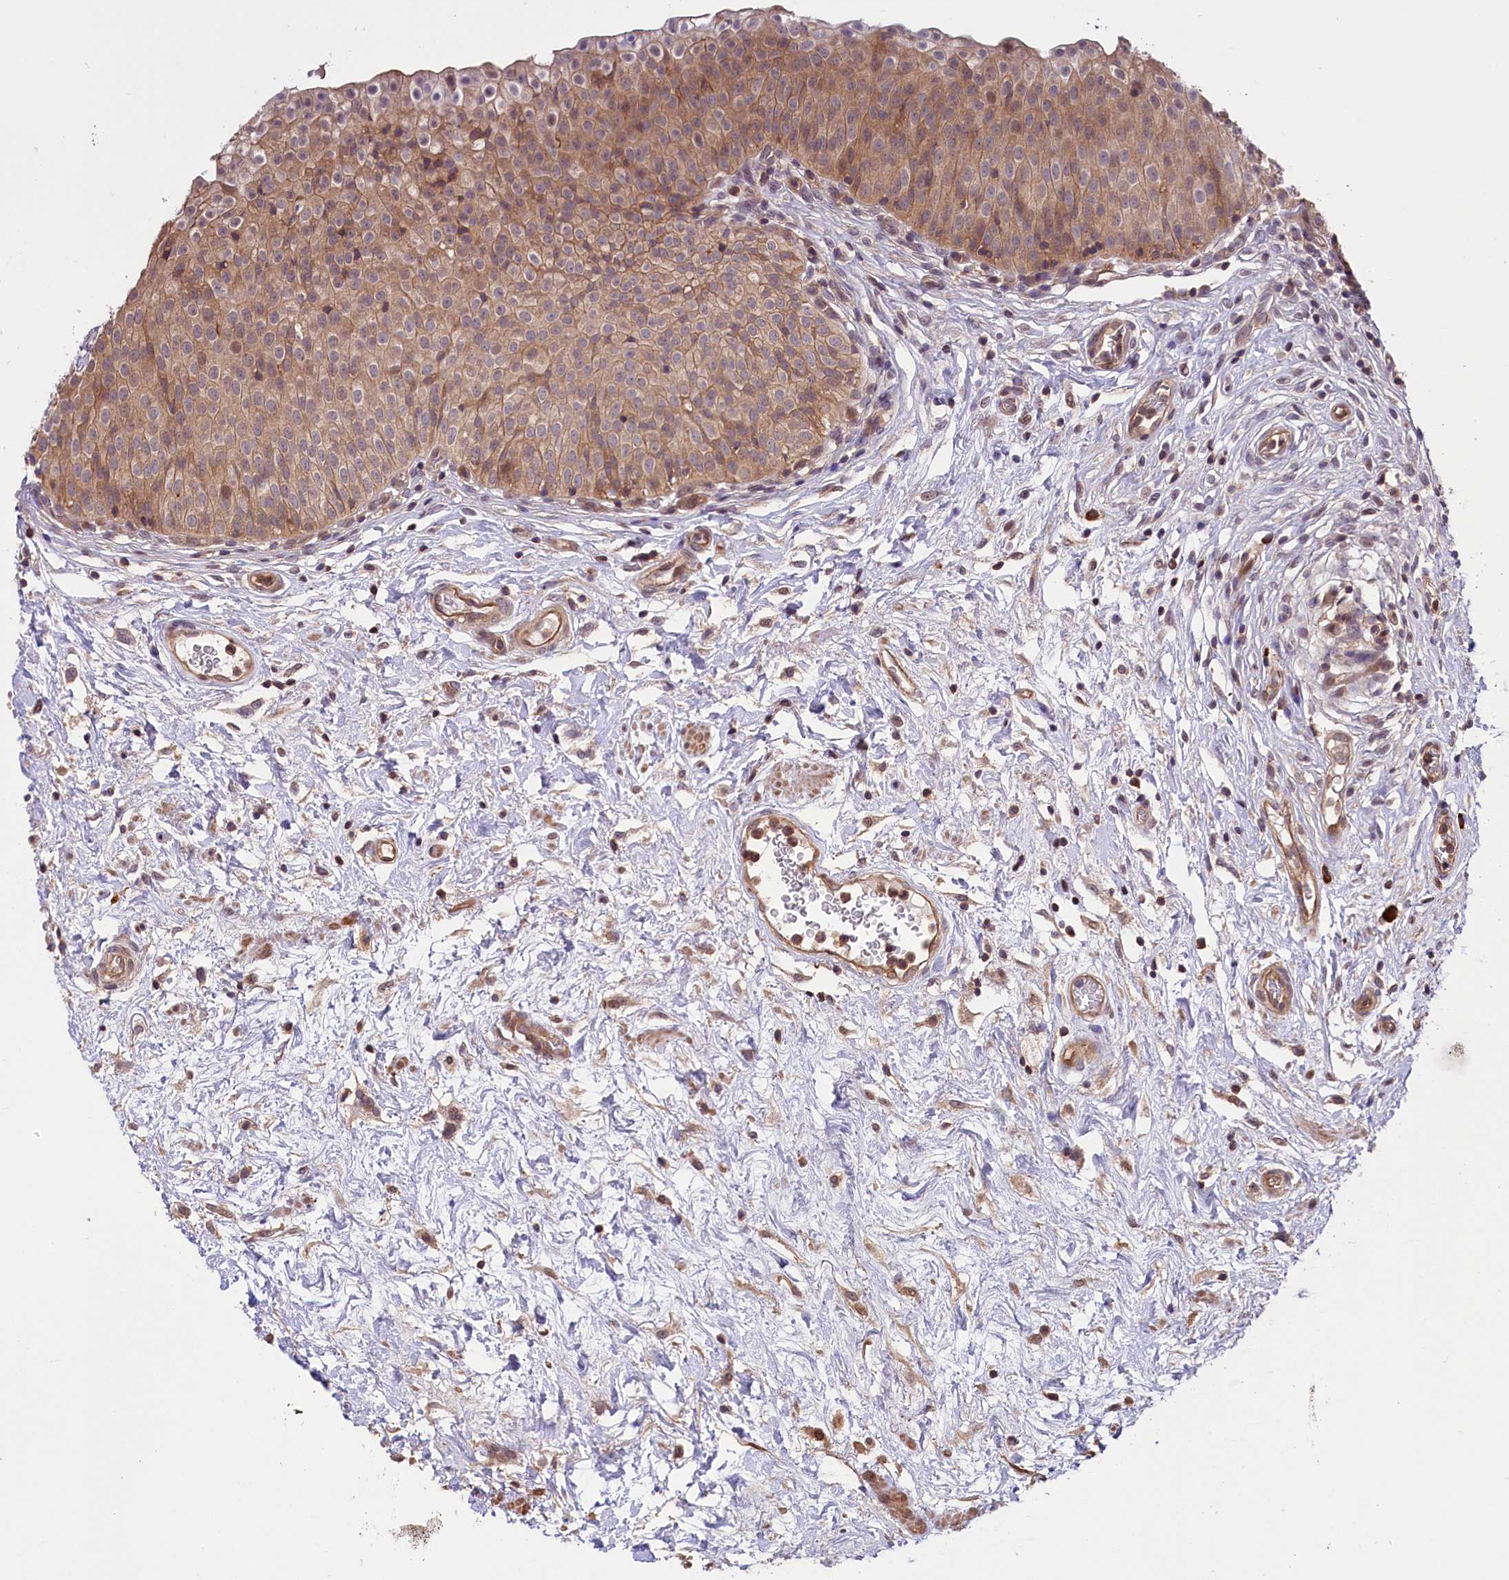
{"staining": {"intensity": "moderate", "quantity": "25%-75%", "location": "cytoplasmic/membranous,nuclear"}, "tissue": "urinary bladder", "cell_type": "Urothelial cells", "image_type": "normal", "snomed": [{"axis": "morphology", "description": "Normal tissue, NOS"}, {"axis": "topography", "description": "Urinary bladder"}], "caption": "High-power microscopy captured an IHC histopathology image of unremarkable urinary bladder, revealing moderate cytoplasmic/membranous,nuclear staining in approximately 25%-75% of urothelial cells.", "gene": "RIC8A", "patient": {"sex": "male", "age": 55}}